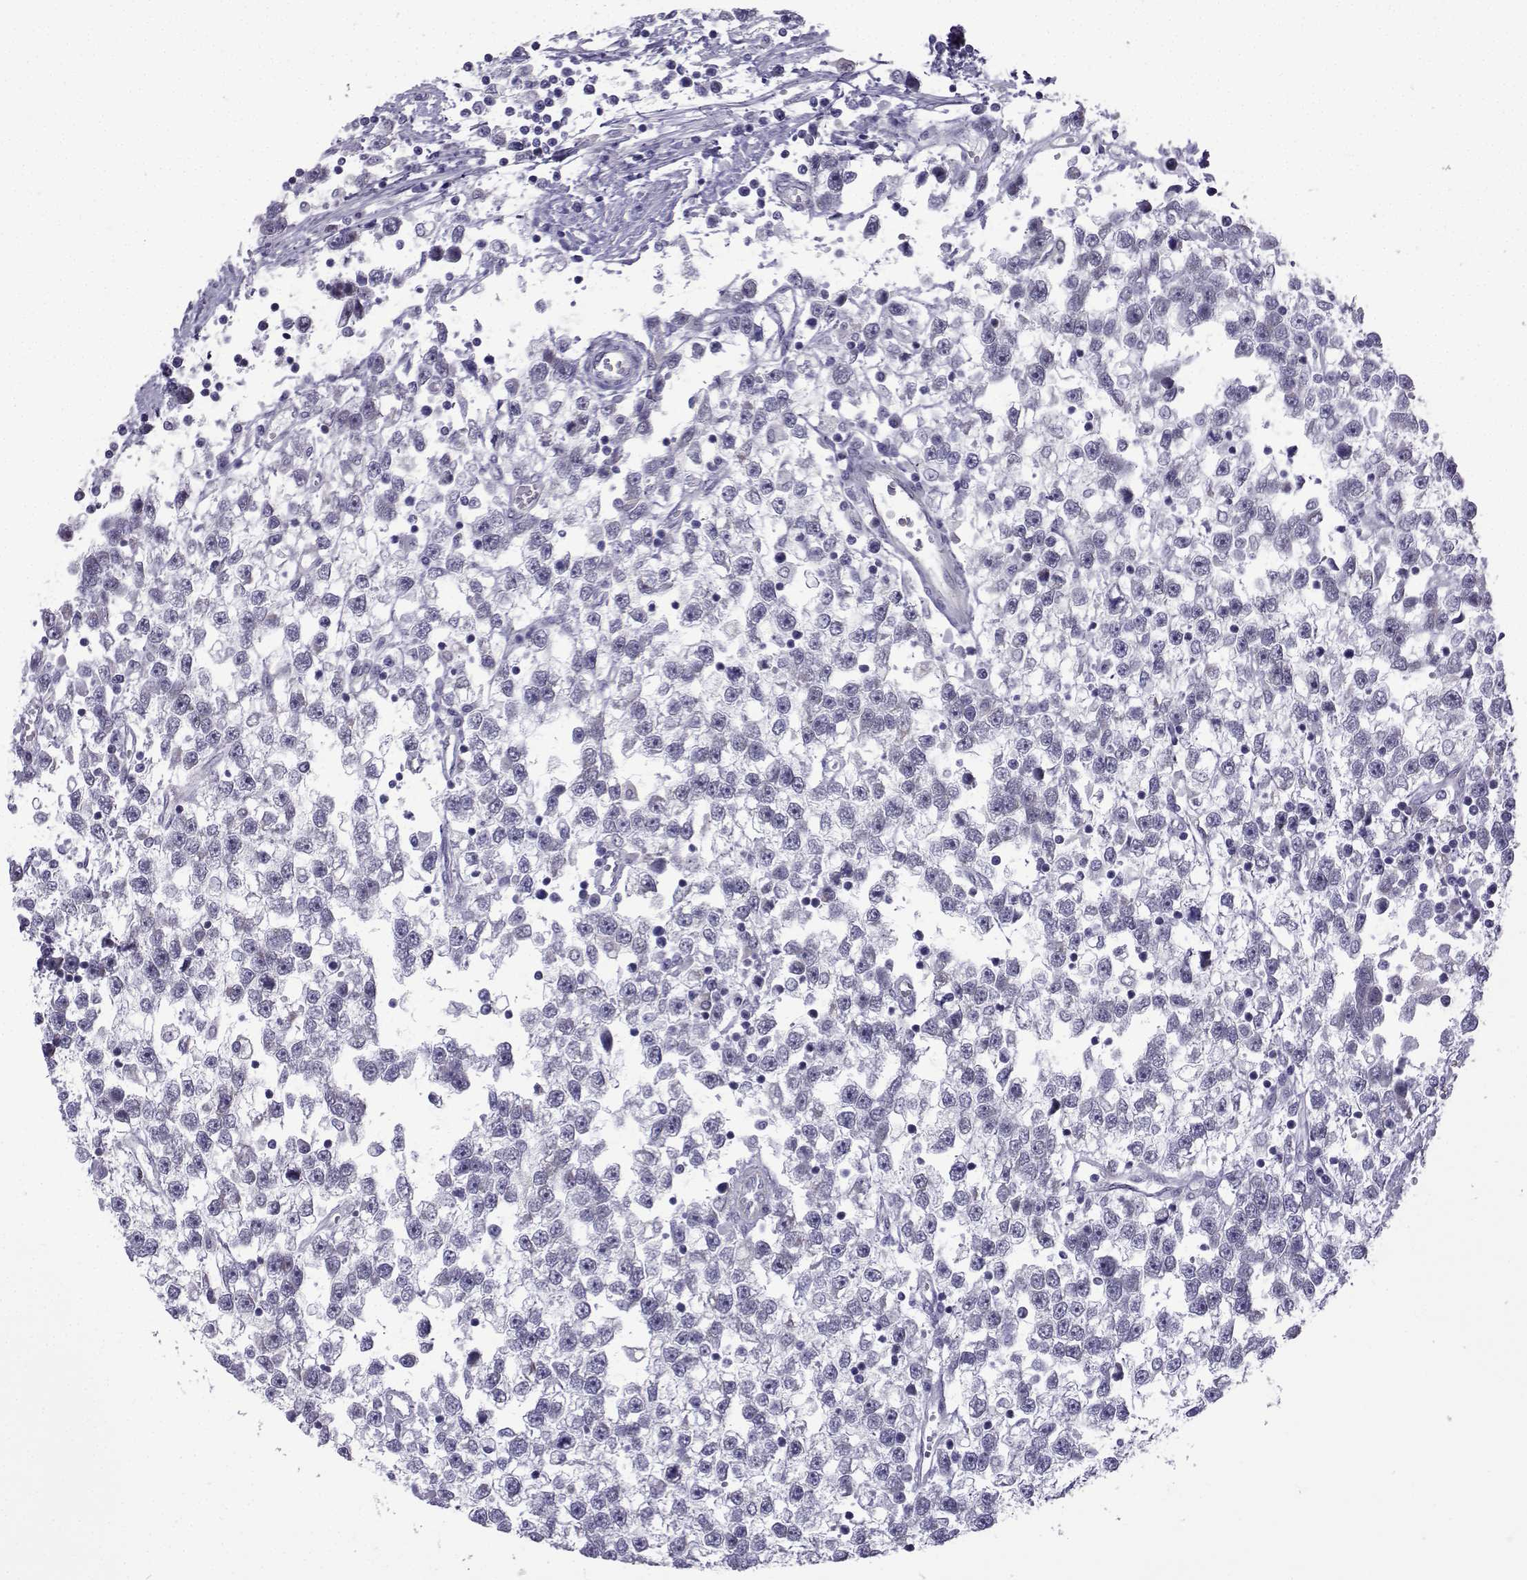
{"staining": {"intensity": "negative", "quantity": "none", "location": "none"}, "tissue": "testis cancer", "cell_type": "Tumor cells", "image_type": "cancer", "snomed": [{"axis": "morphology", "description": "Seminoma, NOS"}, {"axis": "topography", "description": "Testis"}], "caption": "This micrograph is of testis cancer stained with IHC to label a protein in brown with the nuclei are counter-stained blue. There is no positivity in tumor cells.", "gene": "CFAP53", "patient": {"sex": "male", "age": 34}}